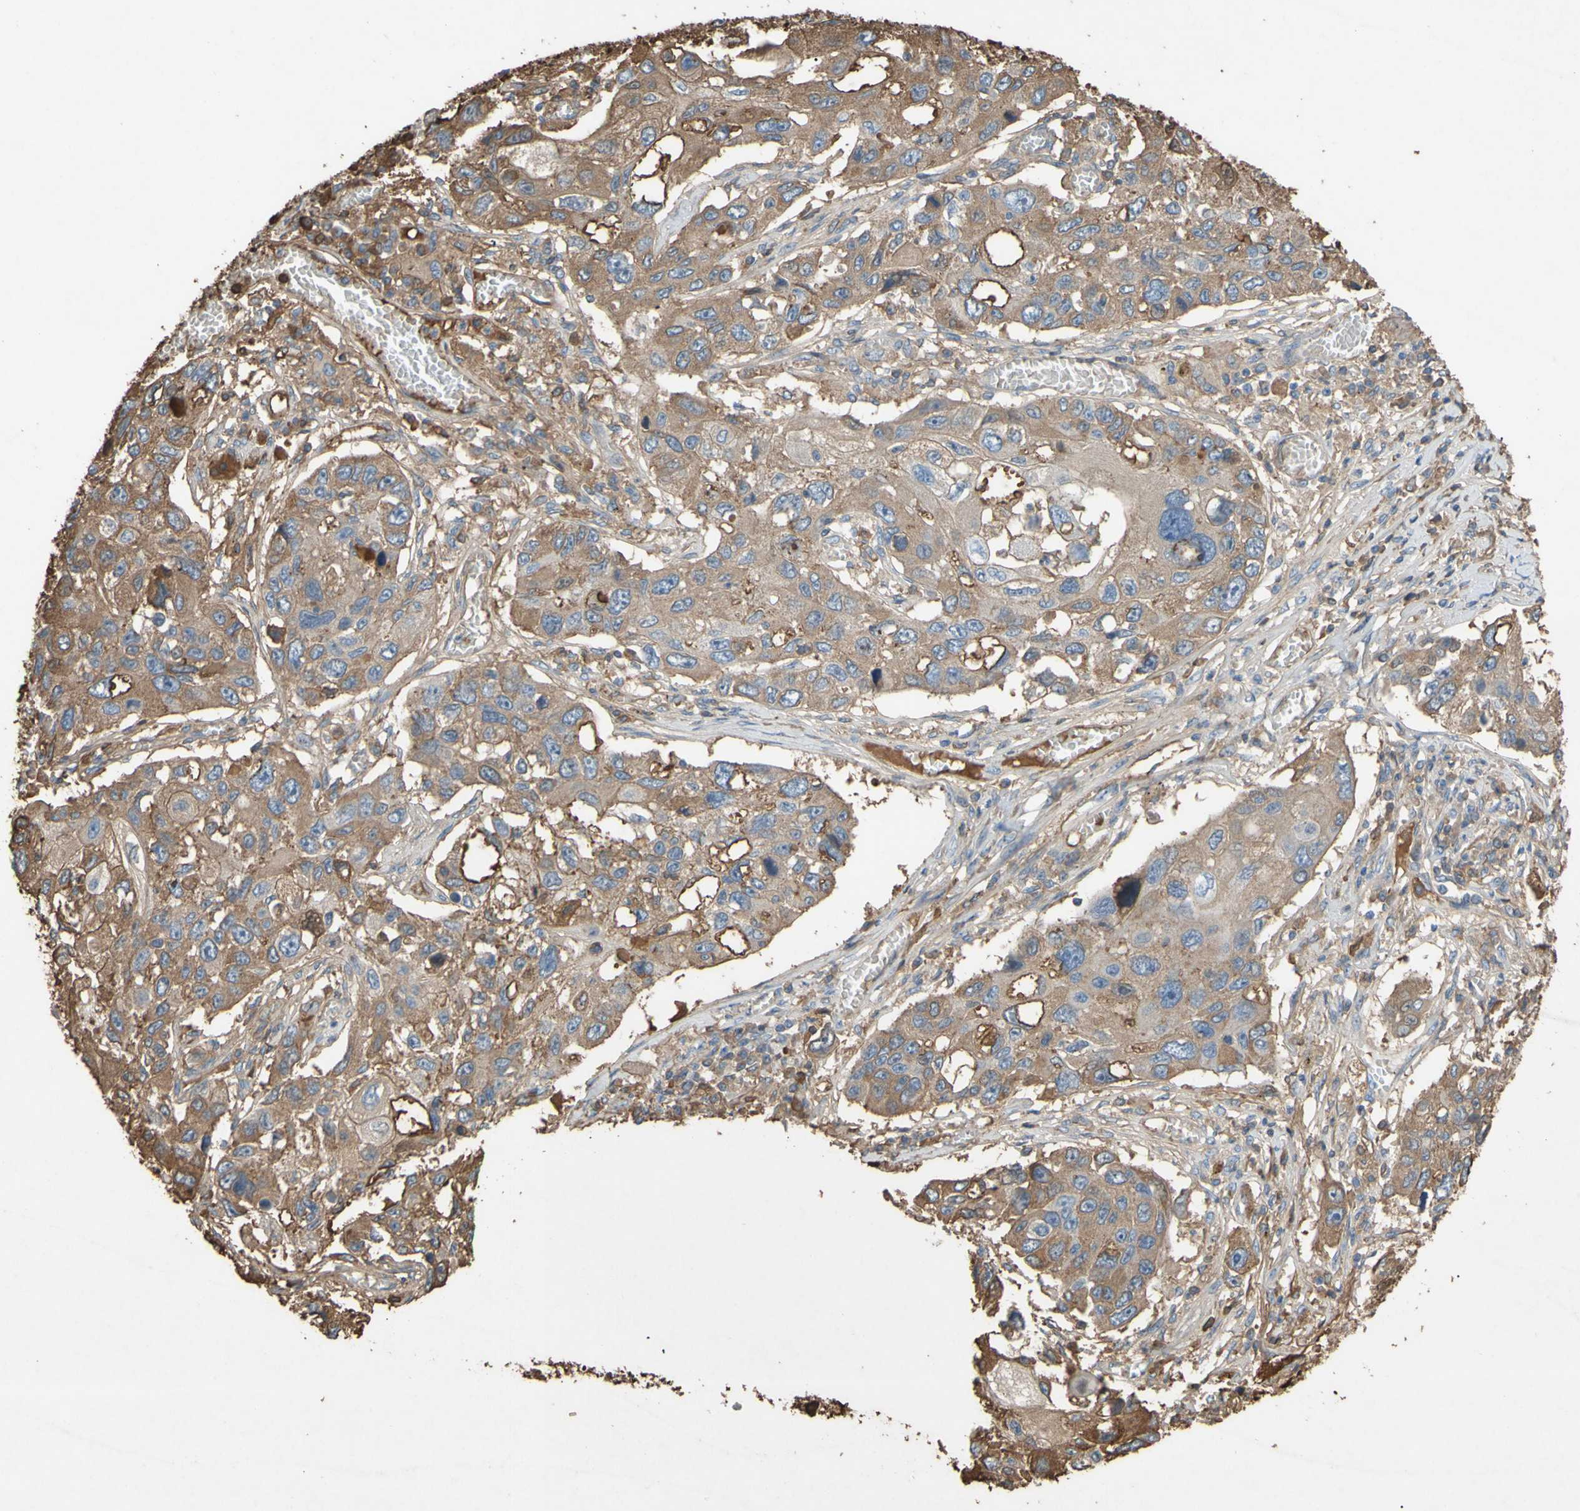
{"staining": {"intensity": "moderate", "quantity": "25%-75%", "location": "cytoplasmic/membranous"}, "tissue": "lung cancer", "cell_type": "Tumor cells", "image_type": "cancer", "snomed": [{"axis": "morphology", "description": "Squamous cell carcinoma, NOS"}, {"axis": "topography", "description": "Lung"}], "caption": "The immunohistochemical stain highlights moderate cytoplasmic/membranous staining in tumor cells of lung cancer (squamous cell carcinoma) tissue.", "gene": "PTGDS", "patient": {"sex": "male", "age": 71}}